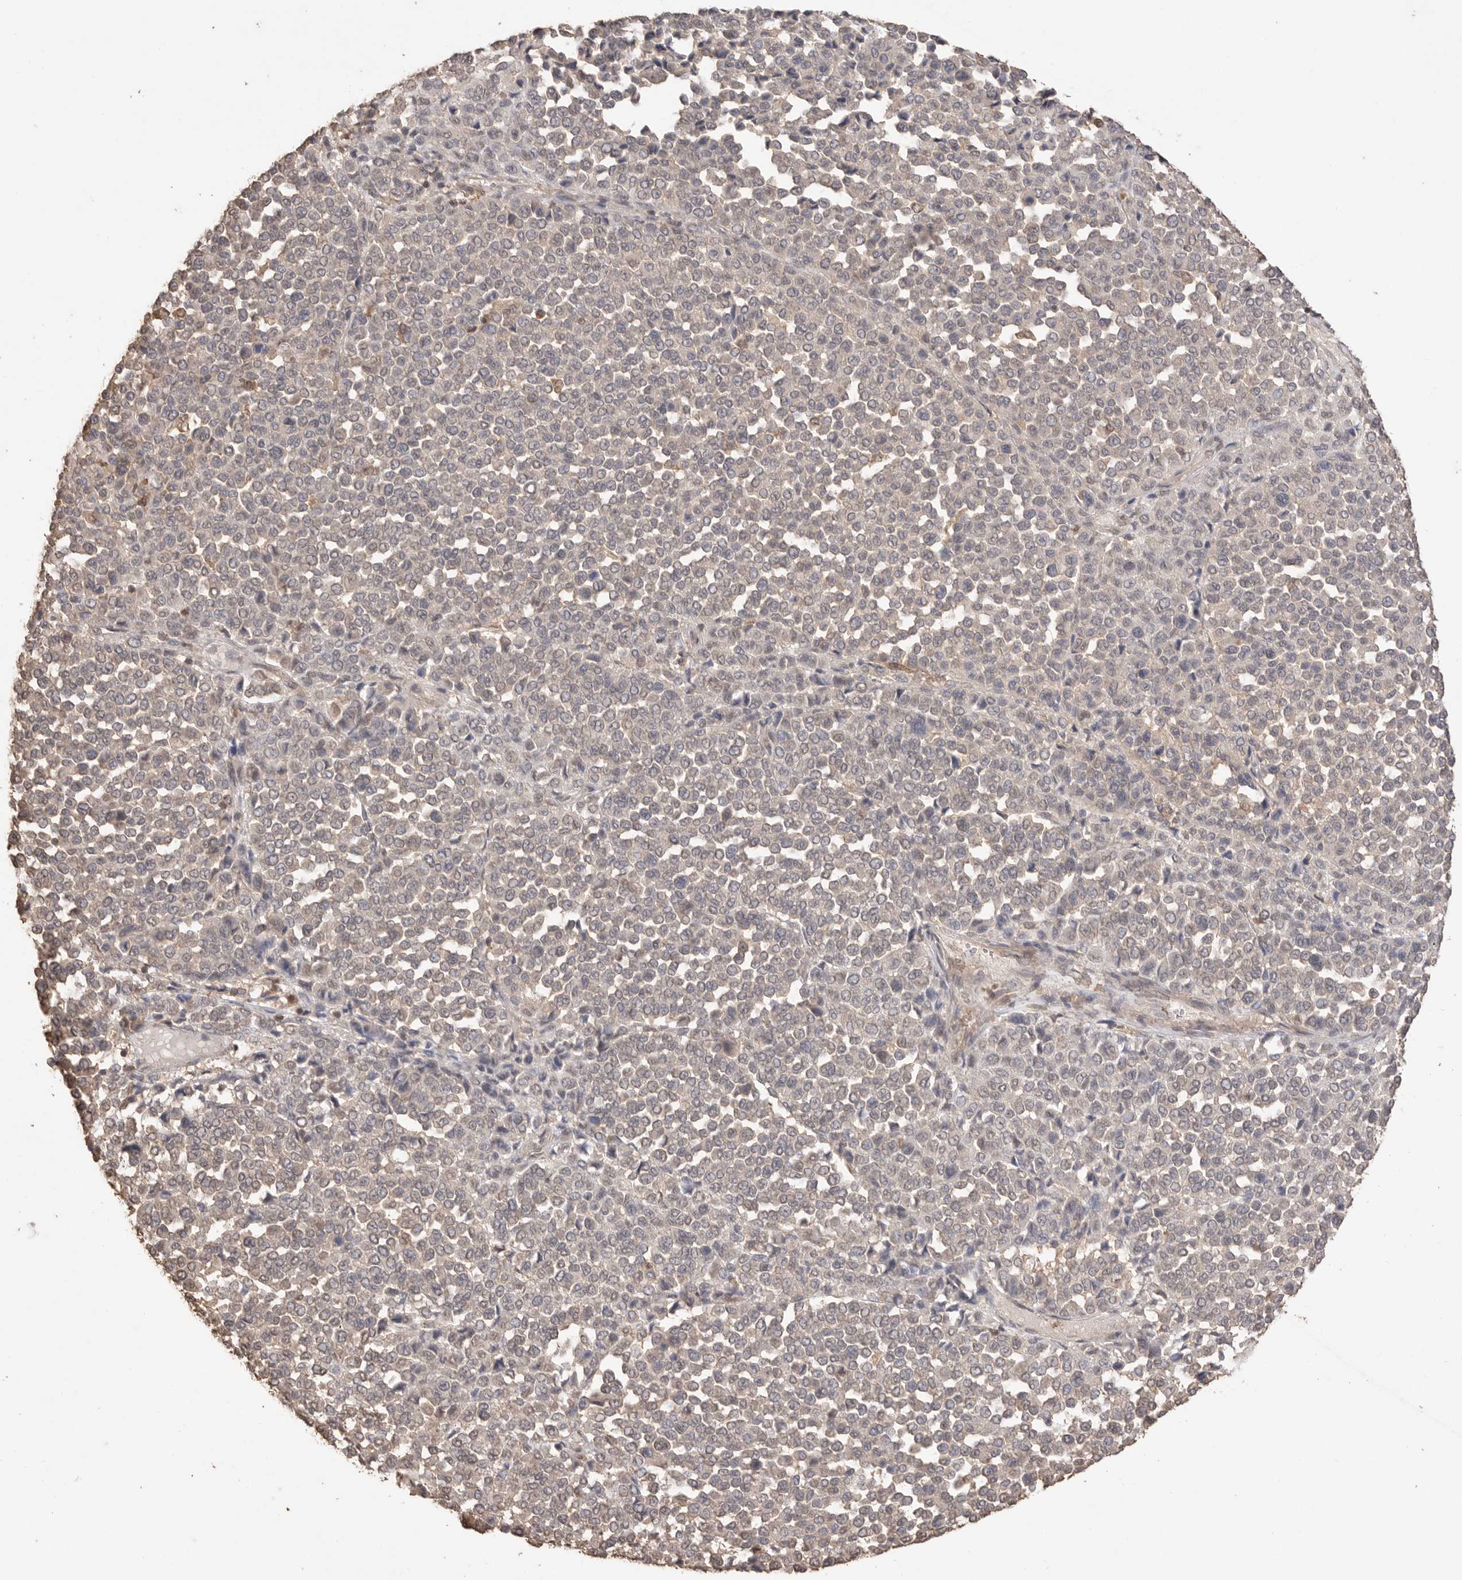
{"staining": {"intensity": "negative", "quantity": "none", "location": "none"}, "tissue": "melanoma", "cell_type": "Tumor cells", "image_type": "cancer", "snomed": [{"axis": "morphology", "description": "Malignant melanoma, Metastatic site"}, {"axis": "topography", "description": "Pancreas"}], "caption": "Protein analysis of malignant melanoma (metastatic site) shows no significant staining in tumor cells.", "gene": "MAP2K1", "patient": {"sex": "female", "age": 30}}